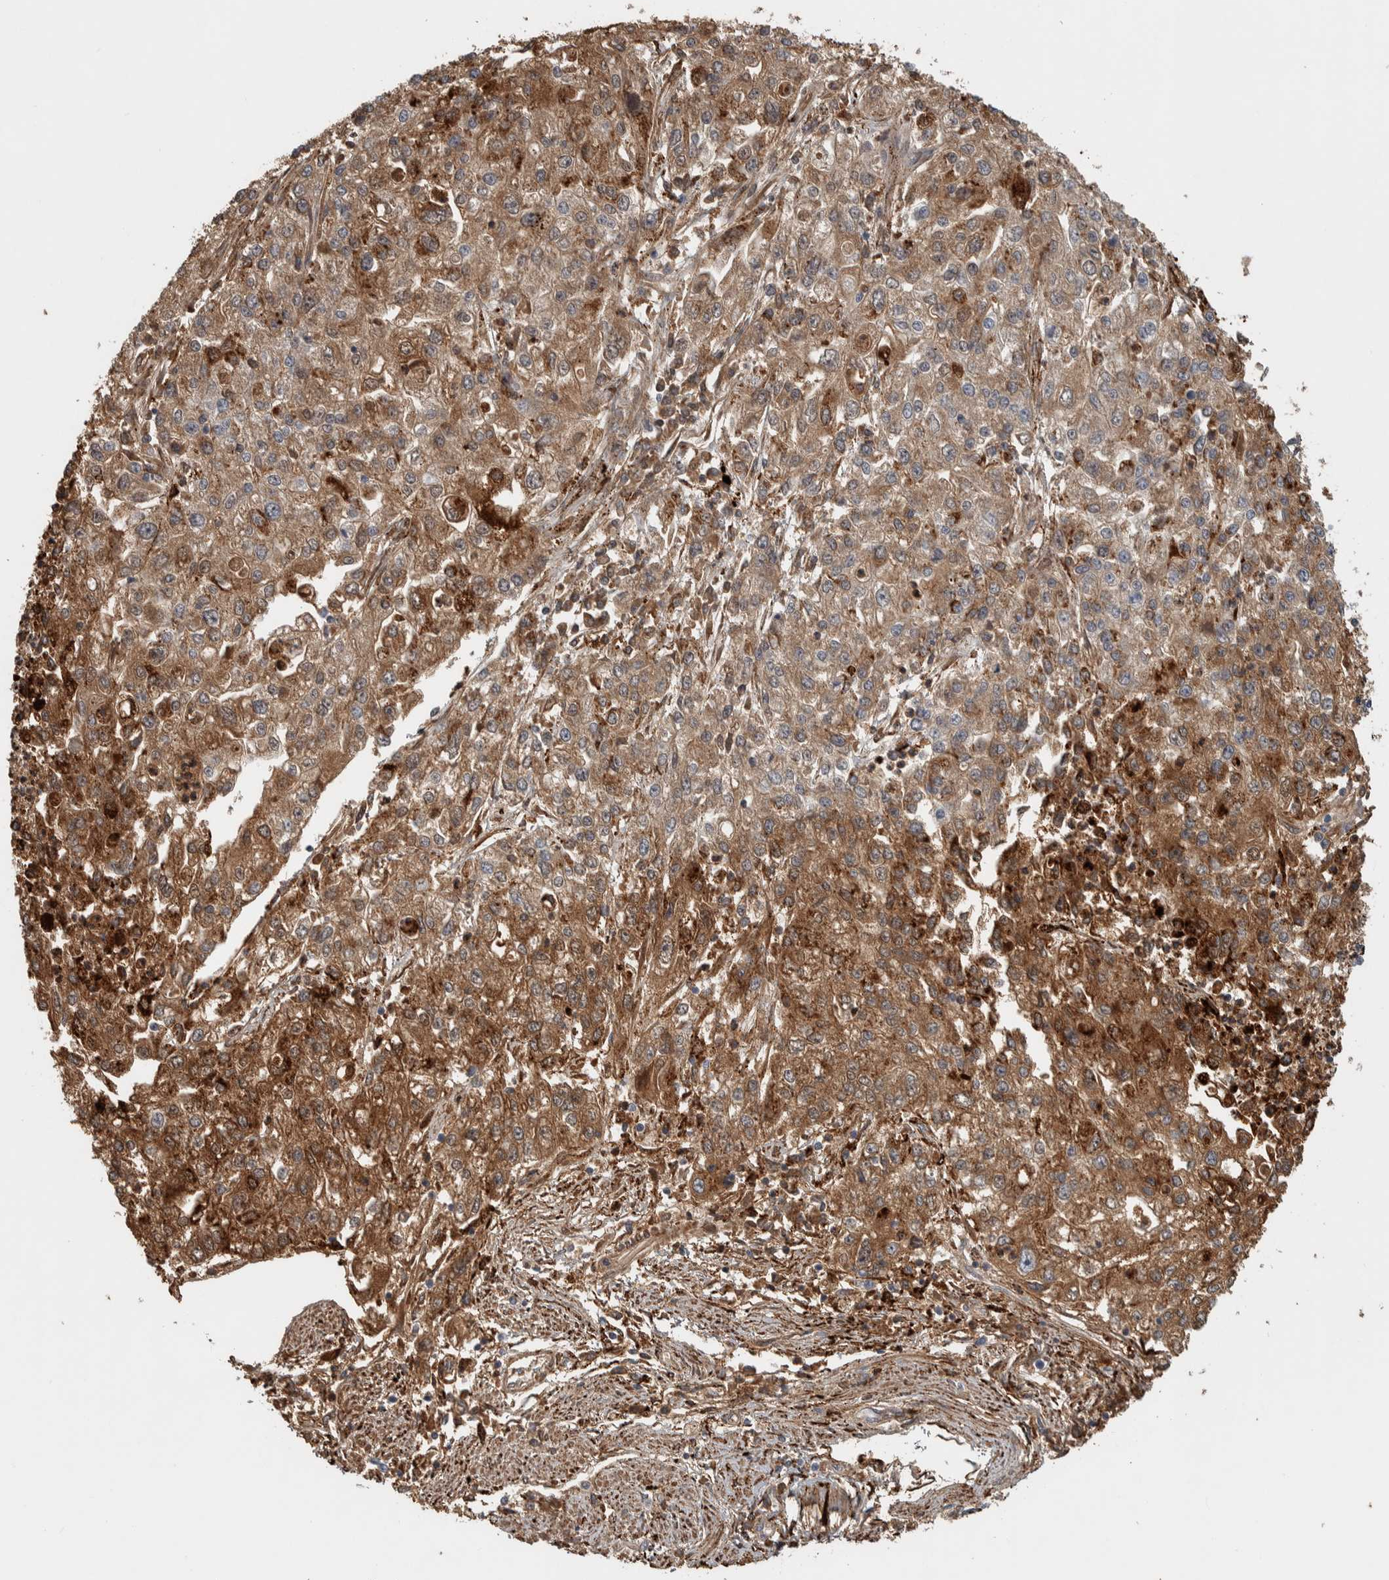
{"staining": {"intensity": "moderate", "quantity": ">75%", "location": "cytoplasmic/membranous"}, "tissue": "endometrial cancer", "cell_type": "Tumor cells", "image_type": "cancer", "snomed": [{"axis": "morphology", "description": "Adenocarcinoma, NOS"}, {"axis": "topography", "description": "Endometrium"}], "caption": "This is an image of immunohistochemistry (IHC) staining of endometrial cancer, which shows moderate positivity in the cytoplasmic/membranous of tumor cells.", "gene": "FAM78A", "patient": {"sex": "female", "age": 49}}